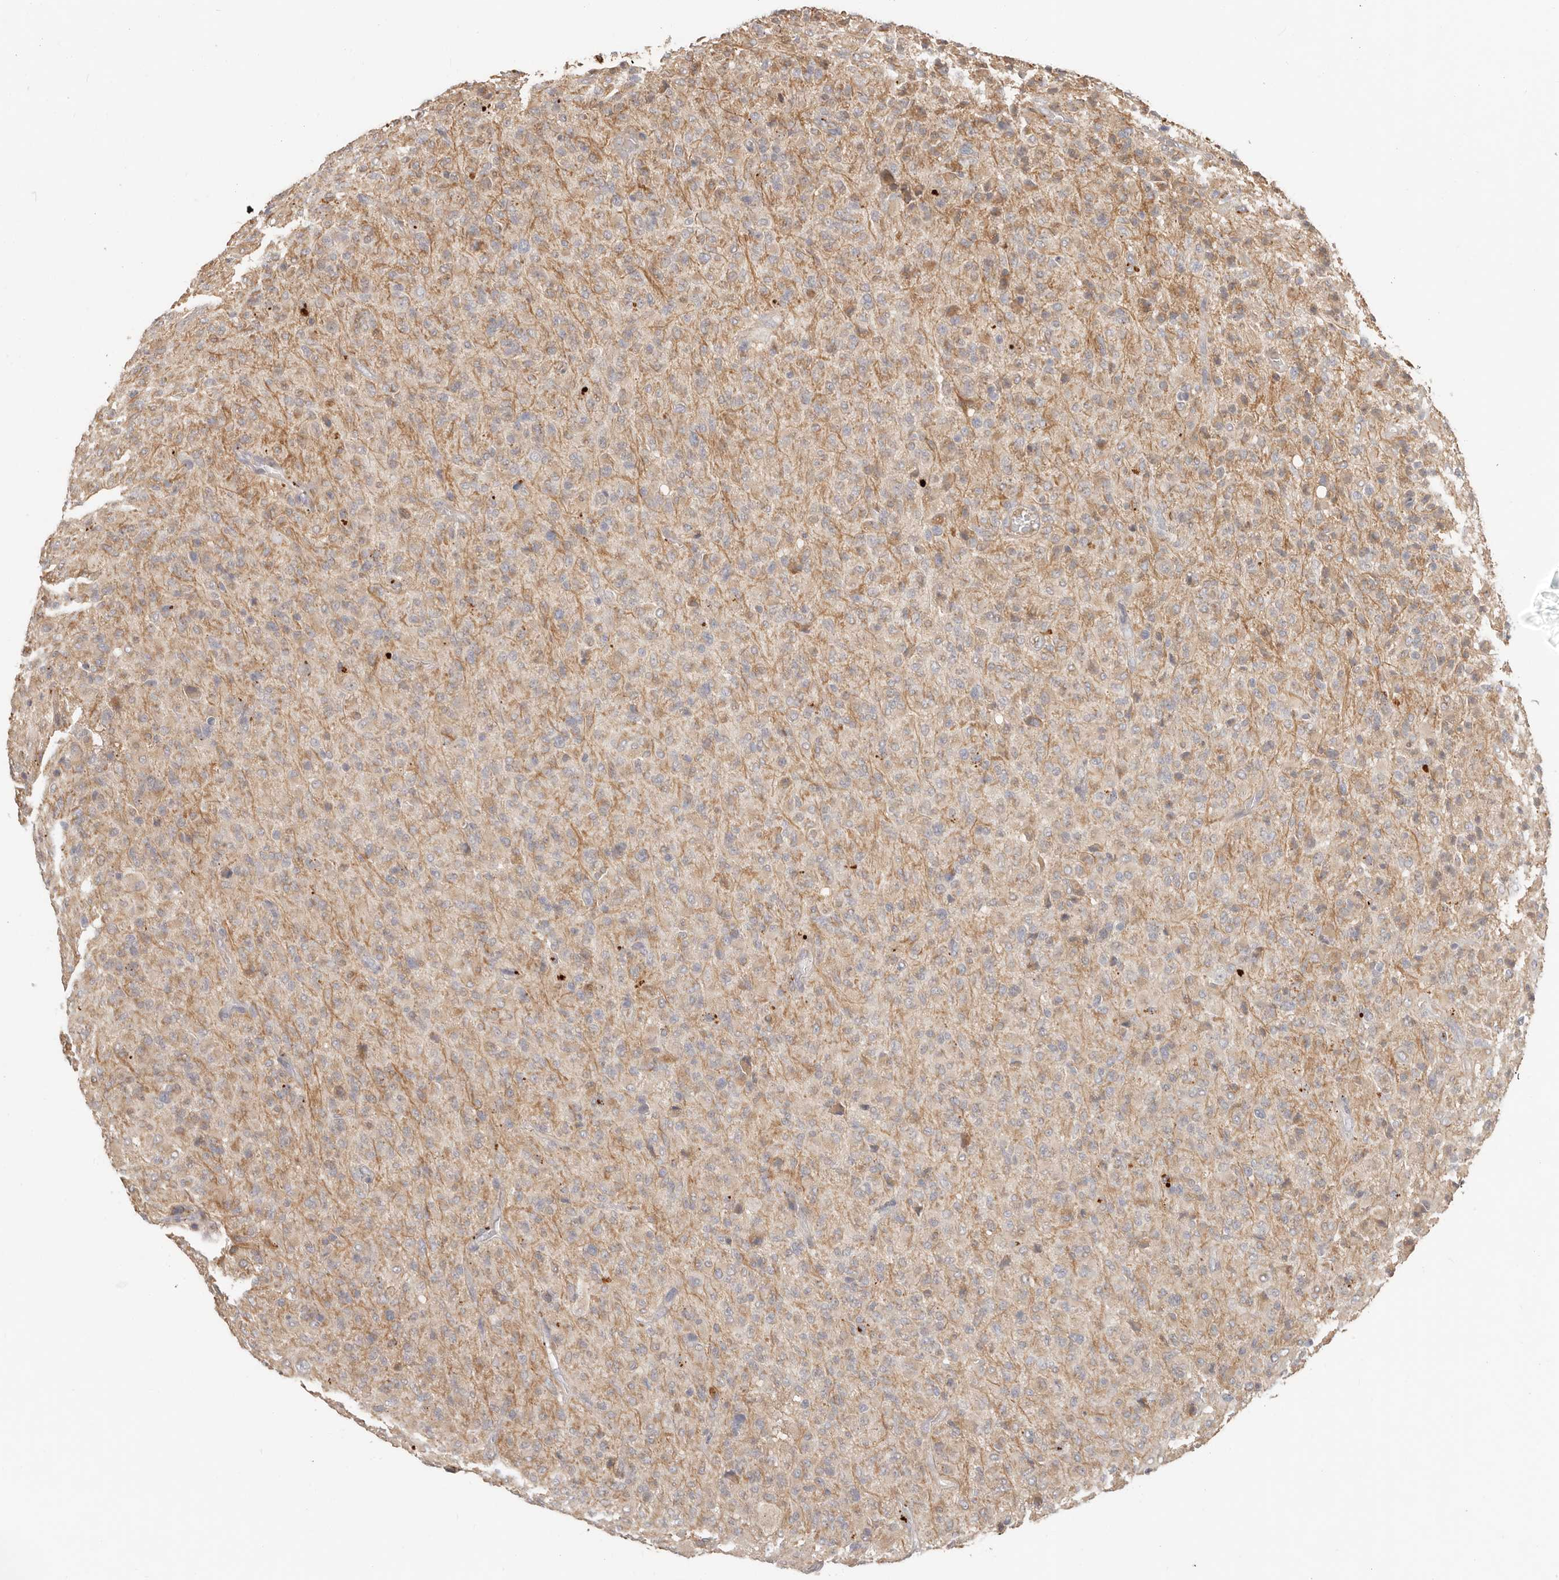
{"staining": {"intensity": "weak", "quantity": ">75%", "location": "cytoplasmic/membranous"}, "tissue": "glioma", "cell_type": "Tumor cells", "image_type": "cancer", "snomed": [{"axis": "morphology", "description": "Glioma, malignant, High grade"}, {"axis": "topography", "description": "Brain"}], "caption": "Glioma was stained to show a protein in brown. There is low levels of weak cytoplasmic/membranous staining in approximately >75% of tumor cells. (IHC, brightfield microscopy, high magnification).", "gene": "MTFR2", "patient": {"sex": "female", "age": 57}}